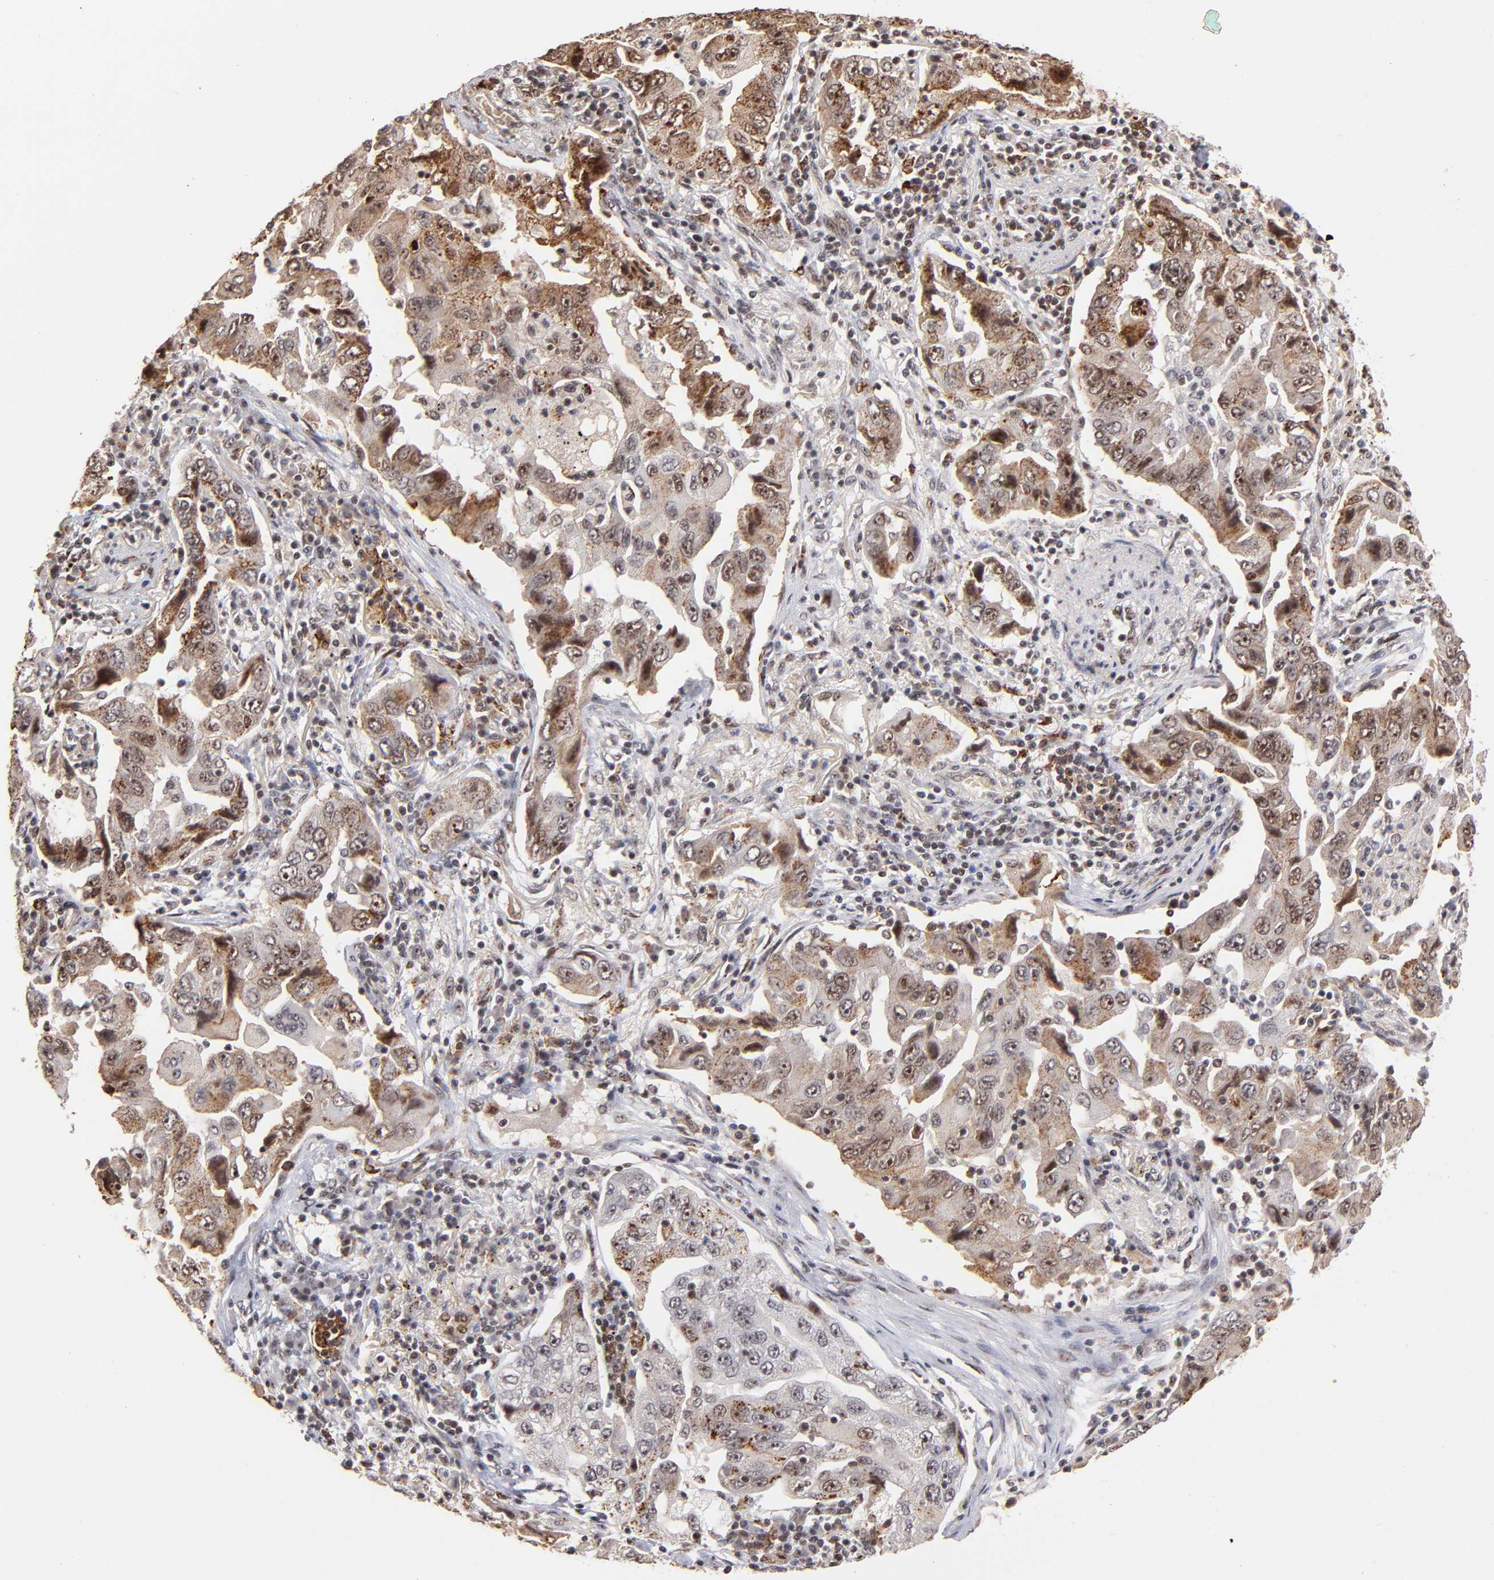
{"staining": {"intensity": "moderate", "quantity": "25%-75%", "location": "cytoplasmic/membranous,nuclear"}, "tissue": "lung cancer", "cell_type": "Tumor cells", "image_type": "cancer", "snomed": [{"axis": "morphology", "description": "Adenocarcinoma, NOS"}, {"axis": "topography", "description": "Lung"}], "caption": "This micrograph shows IHC staining of human adenocarcinoma (lung), with medium moderate cytoplasmic/membranous and nuclear expression in about 25%-75% of tumor cells.", "gene": "ZNF146", "patient": {"sex": "female", "age": 65}}